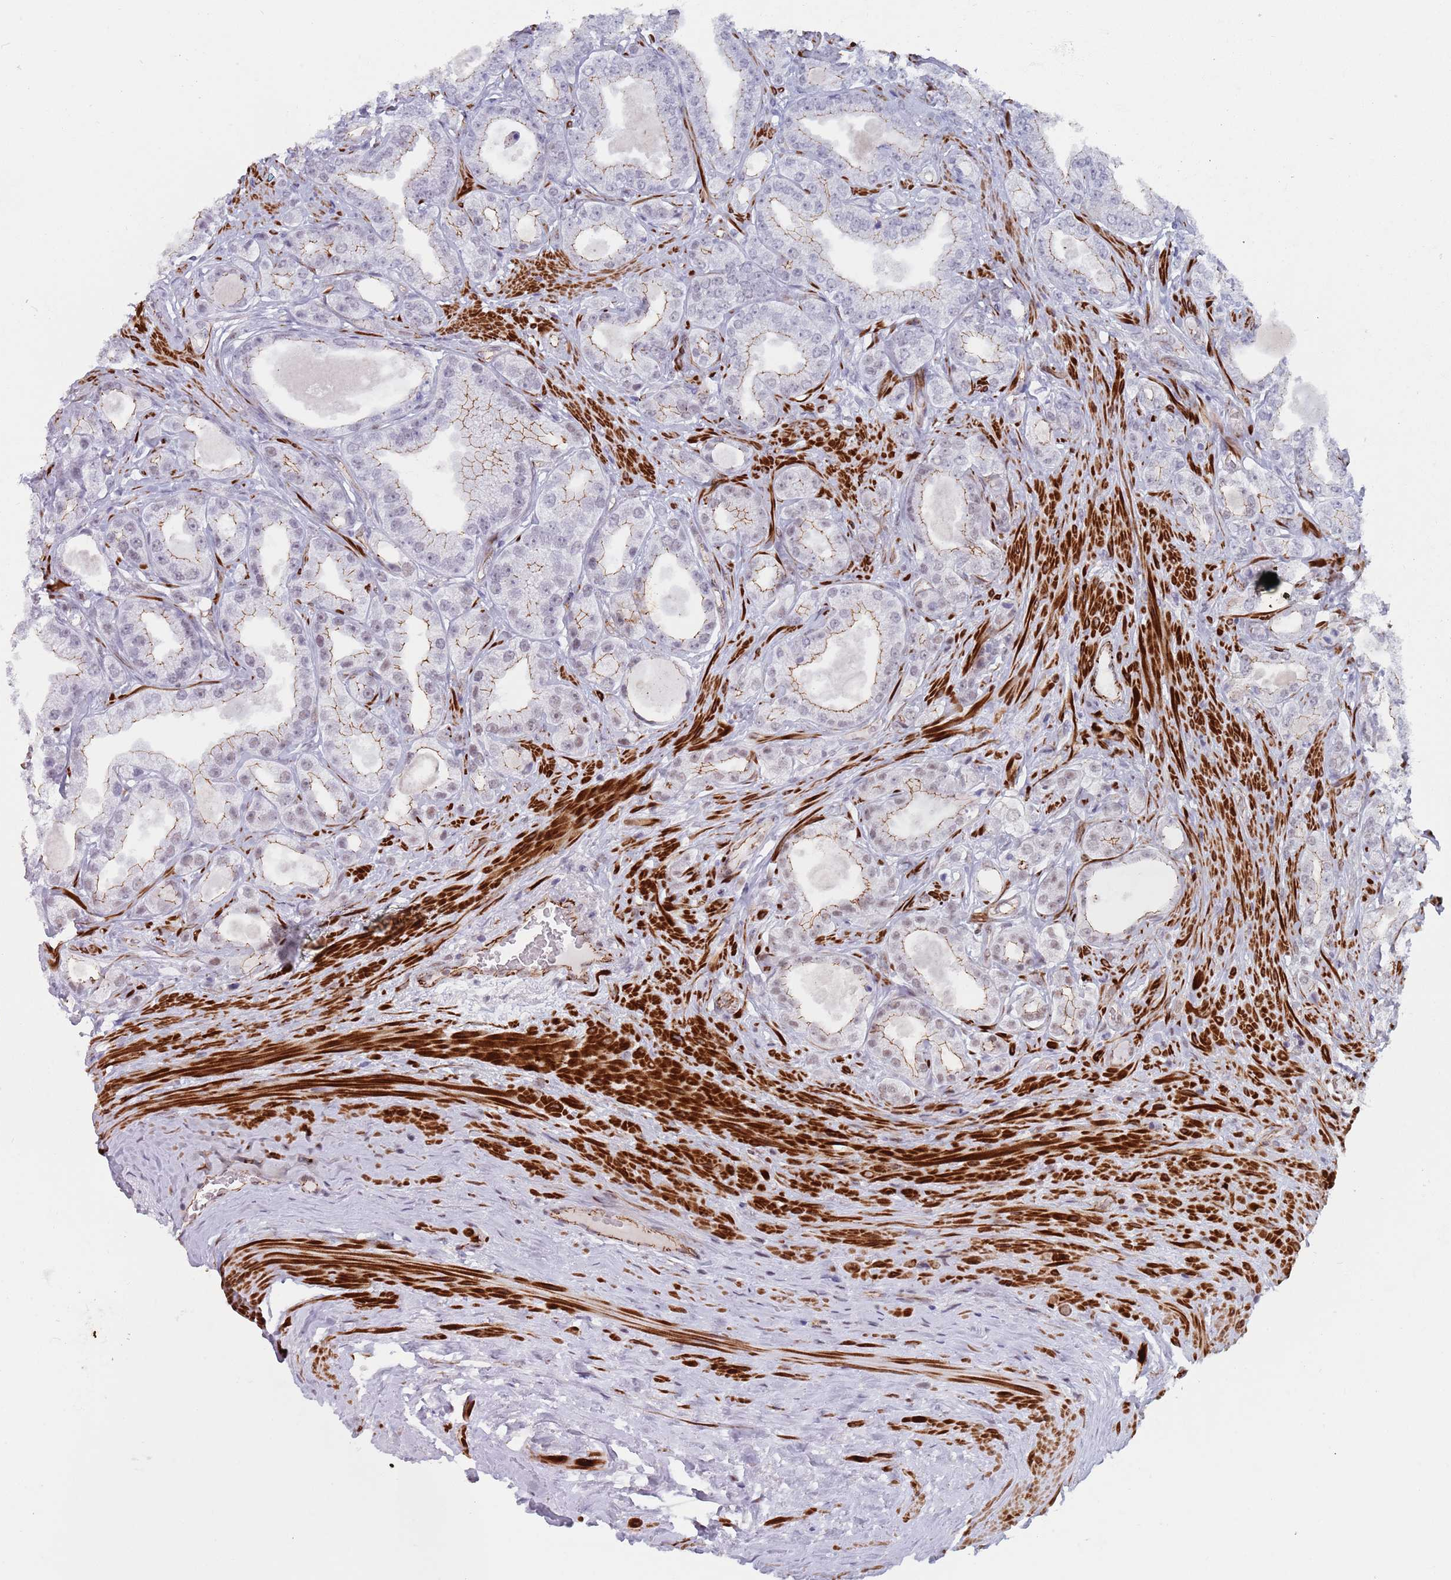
{"staining": {"intensity": "weak", "quantity": "<25%", "location": "cytoplasmic/membranous,nuclear"}, "tissue": "prostate cancer", "cell_type": "Tumor cells", "image_type": "cancer", "snomed": [{"axis": "morphology", "description": "Adenocarcinoma, Low grade"}, {"axis": "topography", "description": "Prostate"}], "caption": "Human prostate low-grade adenocarcinoma stained for a protein using immunohistochemistry demonstrates no positivity in tumor cells.", "gene": "OR5A2", "patient": {"sex": "male", "age": 63}}